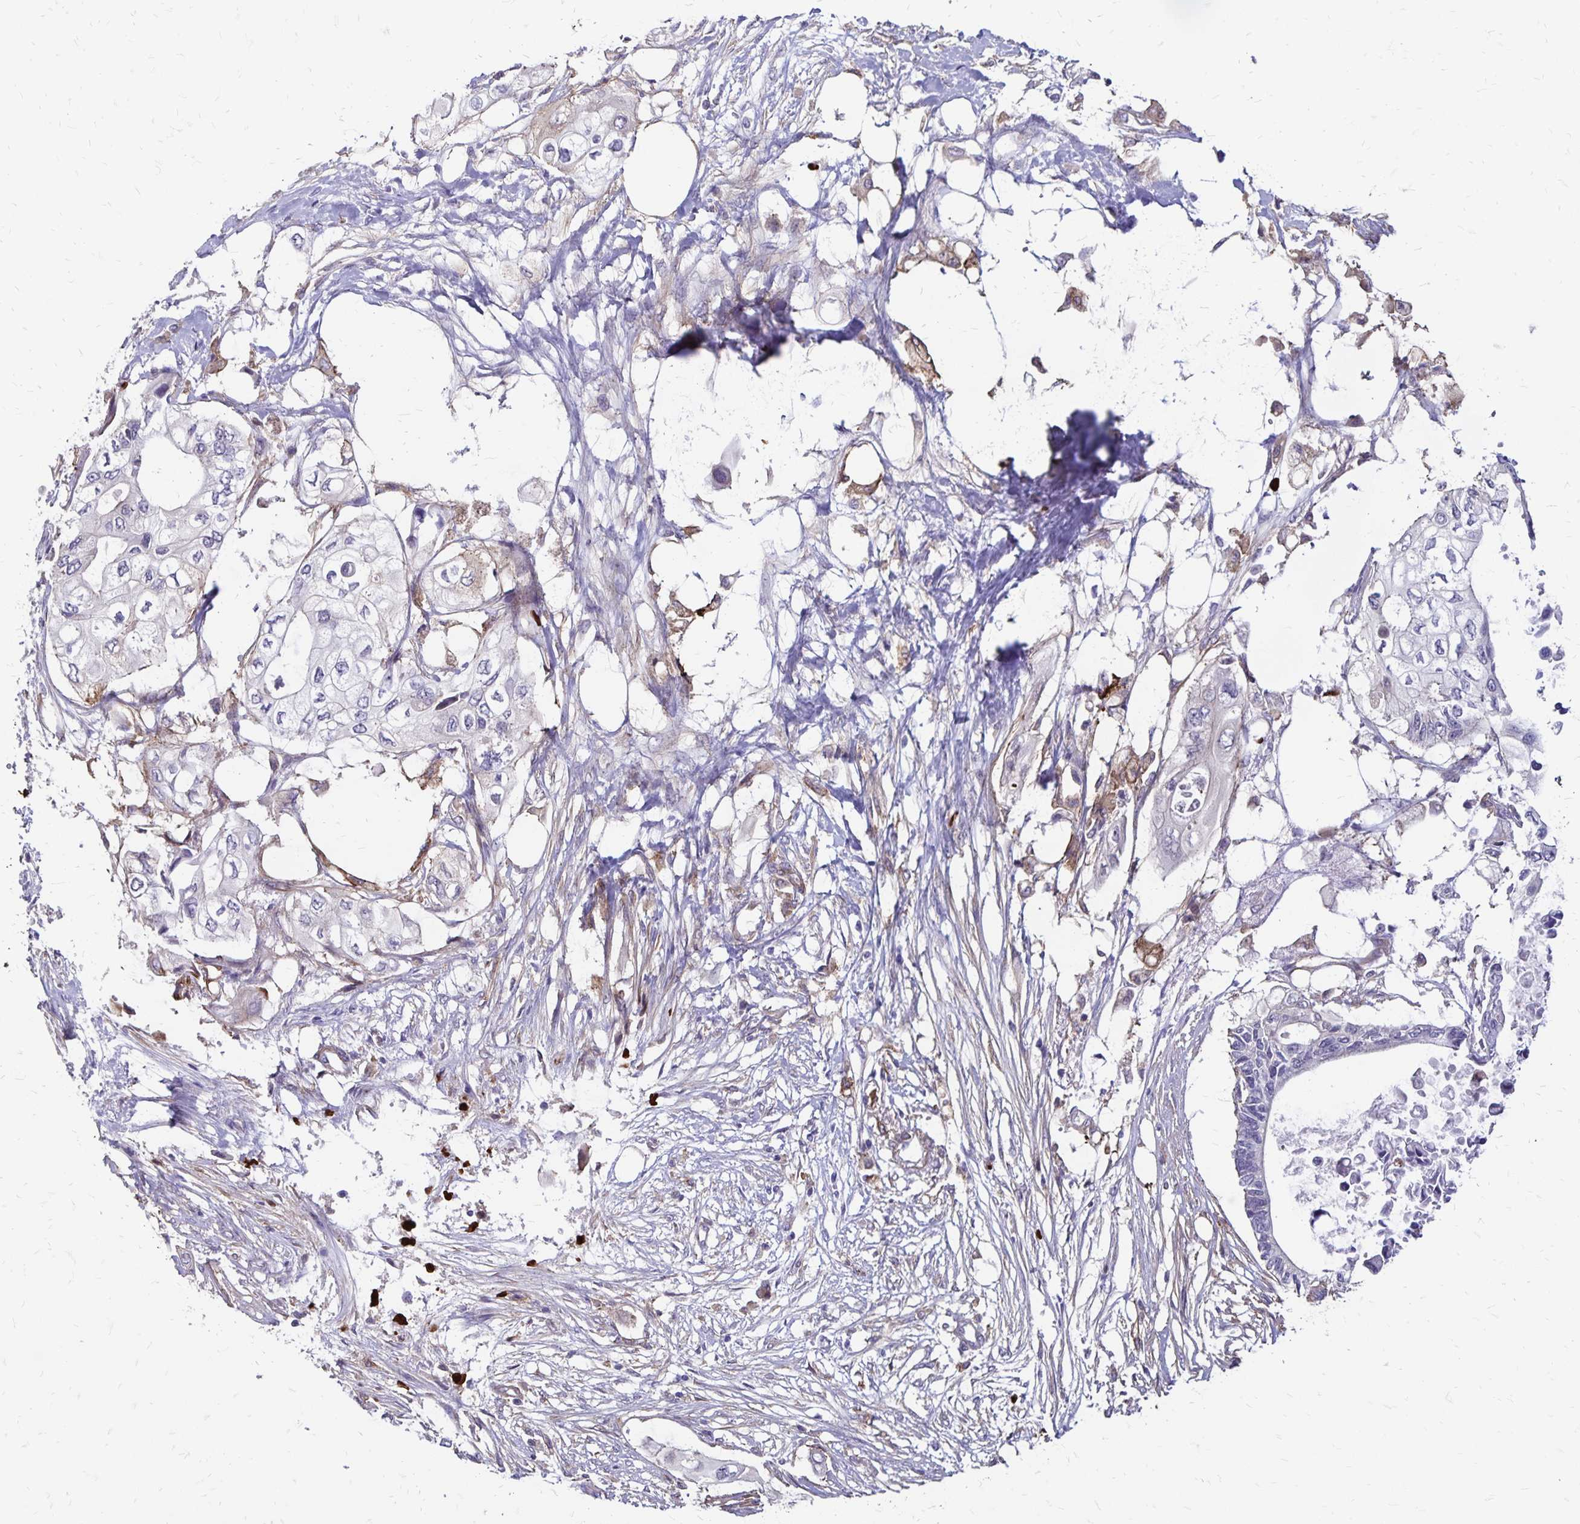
{"staining": {"intensity": "moderate", "quantity": "<25%", "location": "cytoplasmic/membranous"}, "tissue": "pancreatic cancer", "cell_type": "Tumor cells", "image_type": "cancer", "snomed": [{"axis": "morphology", "description": "Adenocarcinoma, NOS"}, {"axis": "topography", "description": "Pancreas"}], "caption": "Brown immunohistochemical staining in human pancreatic cancer demonstrates moderate cytoplasmic/membranous staining in approximately <25% of tumor cells.", "gene": "TNS3", "patient": {"sex": "female", "age": 63}}